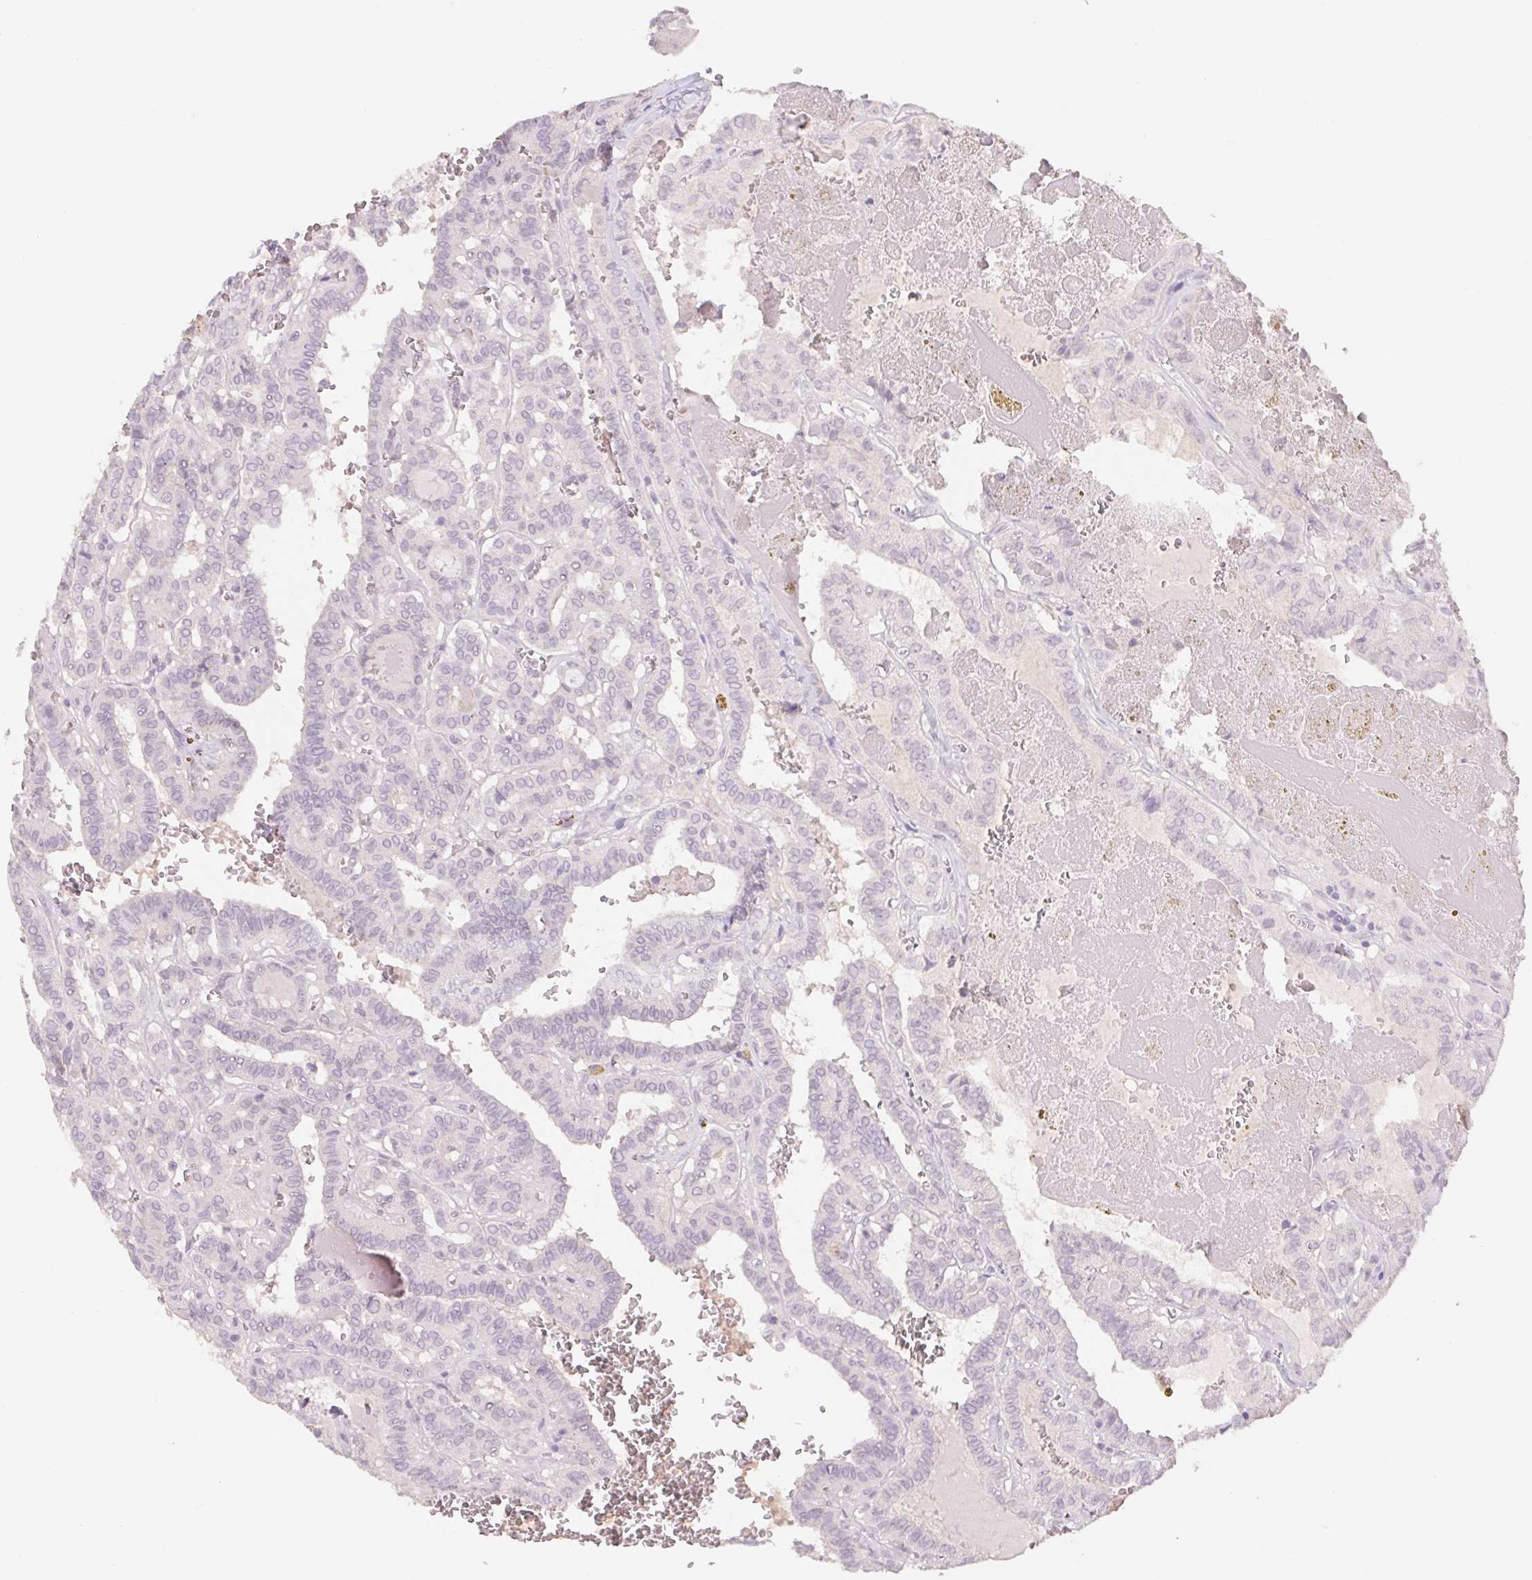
{"staining": {"intensity": "negative", "quantity": "none", "location": "none"}, "tissue": "thyroid cancer", "cell_type": "Tumor cells", "image_type": "cancer", "snomed": [{"axis": "morphology", "description": "Papillary adenocarcinoma, NOS"}, {"axis": "topography", "description": "Thyroid gland"}], "caption": "An immunohistochemistry photomicrograph of papillary adenocarcinoma (thyroid) is shown. There is no staining in tumor cells of papillary adenocarcinoma (thyroid). Brightfield microscopy of IHC stained with DAB (3,3'-diaminobenzidine) (brown) and hematoxylin (blue), captured at high magnification.", "gene": "PNMA8B", "patient": {"sex": "female", "age": 21}}